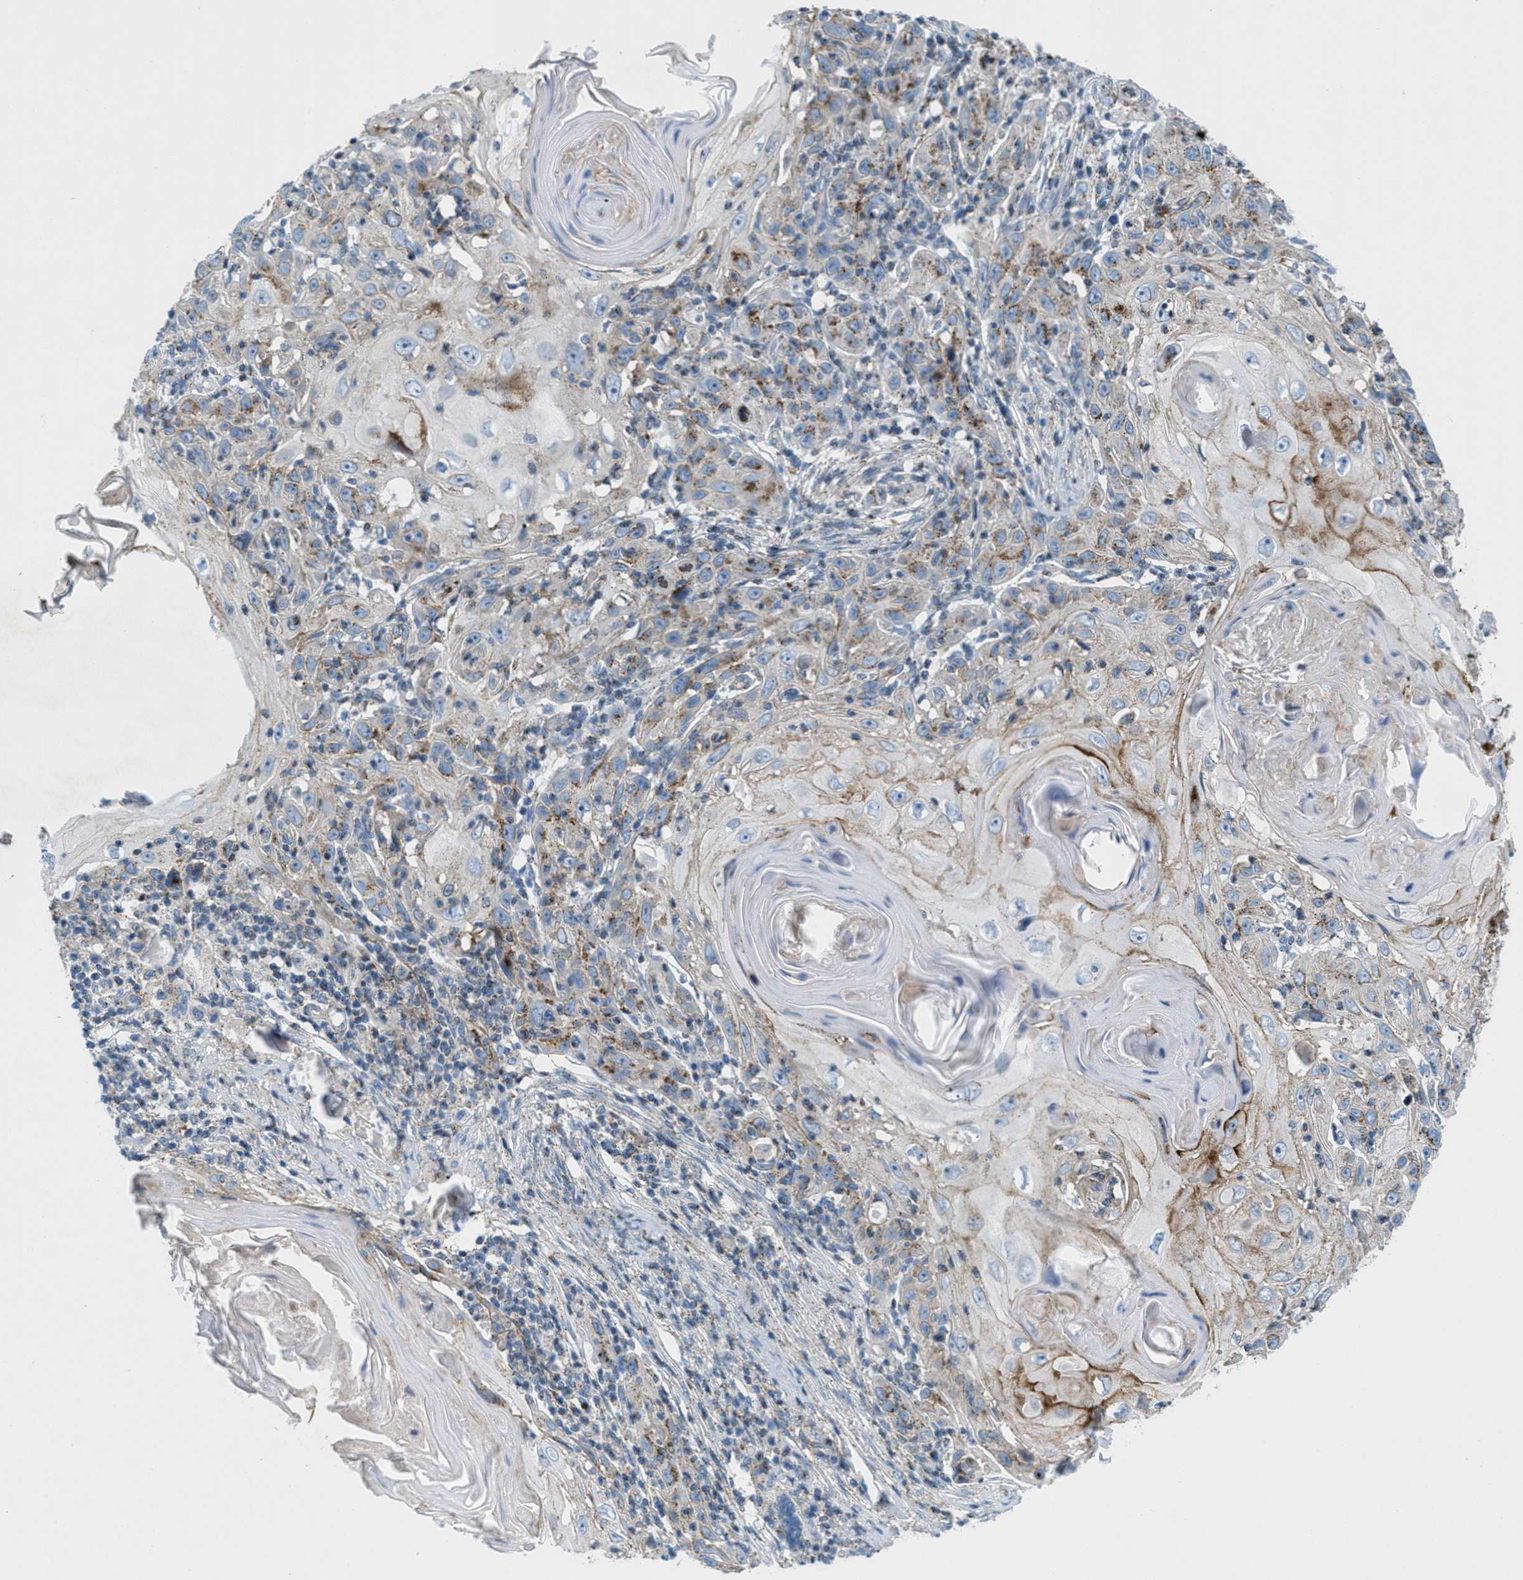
{"staining": {"intensity": "weak", "quantity": ">75%", "location": "cytoplasmic/membranous"}, "tissue": "skin cancer", "cell_type": "Tumor cells", "image_type": "cancer", "snomed": [{"axis": "morphology", "description": "Squamous cell carcinoma, NOS"}, {"axis": "topography", "description": "Skin"}], "caption": "Skin cancer stained with DAB (3,3'-diaminobenzidine) immunohistochemistry demonstrates low levels of weak cytoplasmic/membranous staining in approximately >75% of tumor cells. The protein of interest is shown in brown color, while the nuclei are stained blue.", "gene": "MFSD13A", "patient": {"sex": "female", "age": 88}}